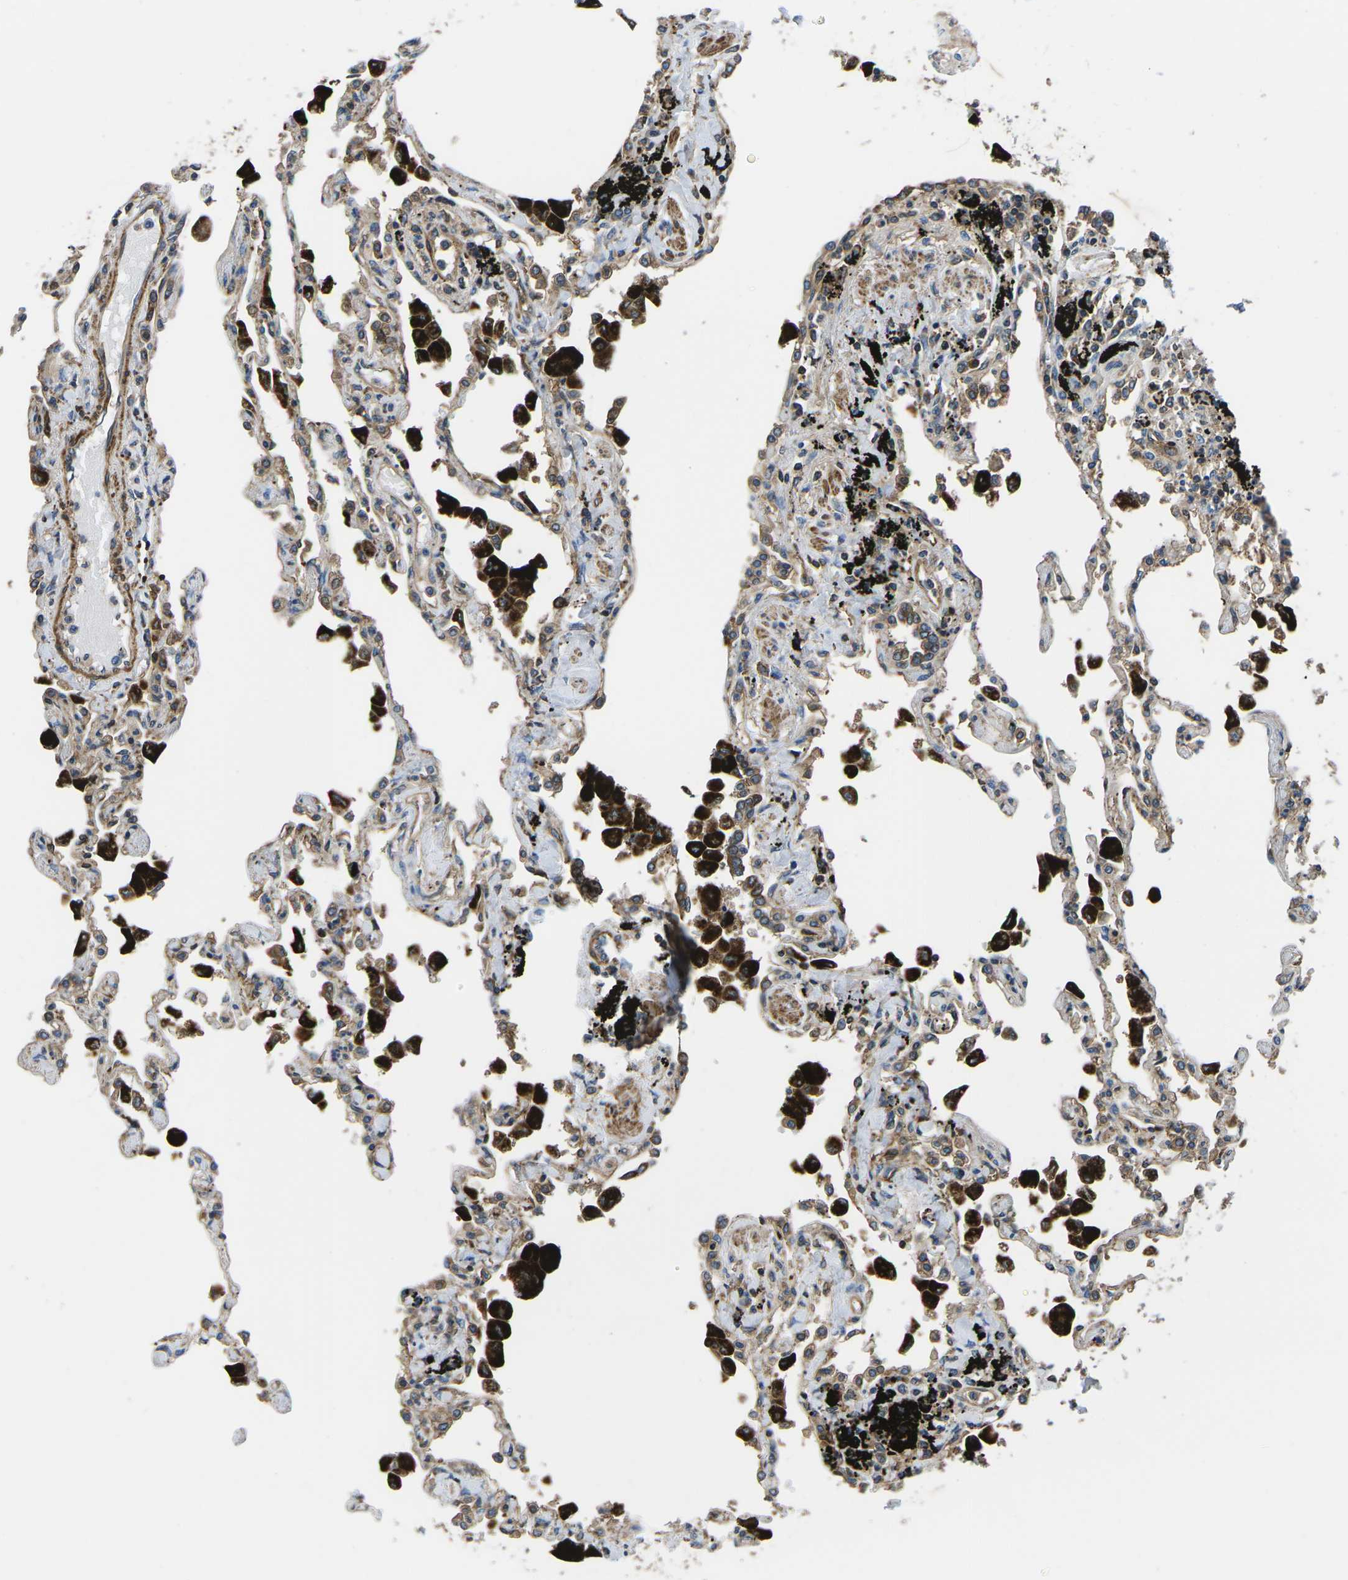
{"staining": {"intensity": "weak", "quantity": ">75%", "location": "cytoplasmic/membranous"}, "tissue": "lung", "cell_type": "Alveolar cells", "image_type": "normal", "snomed": [{"axis": "morphology", "description": "Normal tissue, NOS"}, {"axis": "topography", "description": "Bronchus"}, {"axis": "topography", "description": "Lung"}], "caption": "High-magnification brightfield microscopy of normal lung stained with DAB (3,3'-diaminobenzidine) (brown) and counterstained with hematoxylin (blue). alveolar cells exhibit weak cytoplasmic/membranous positivity is present in about>75% of cells.", "gene": "KCNJ15", "patient": {"sex": "female", "age": 49}}